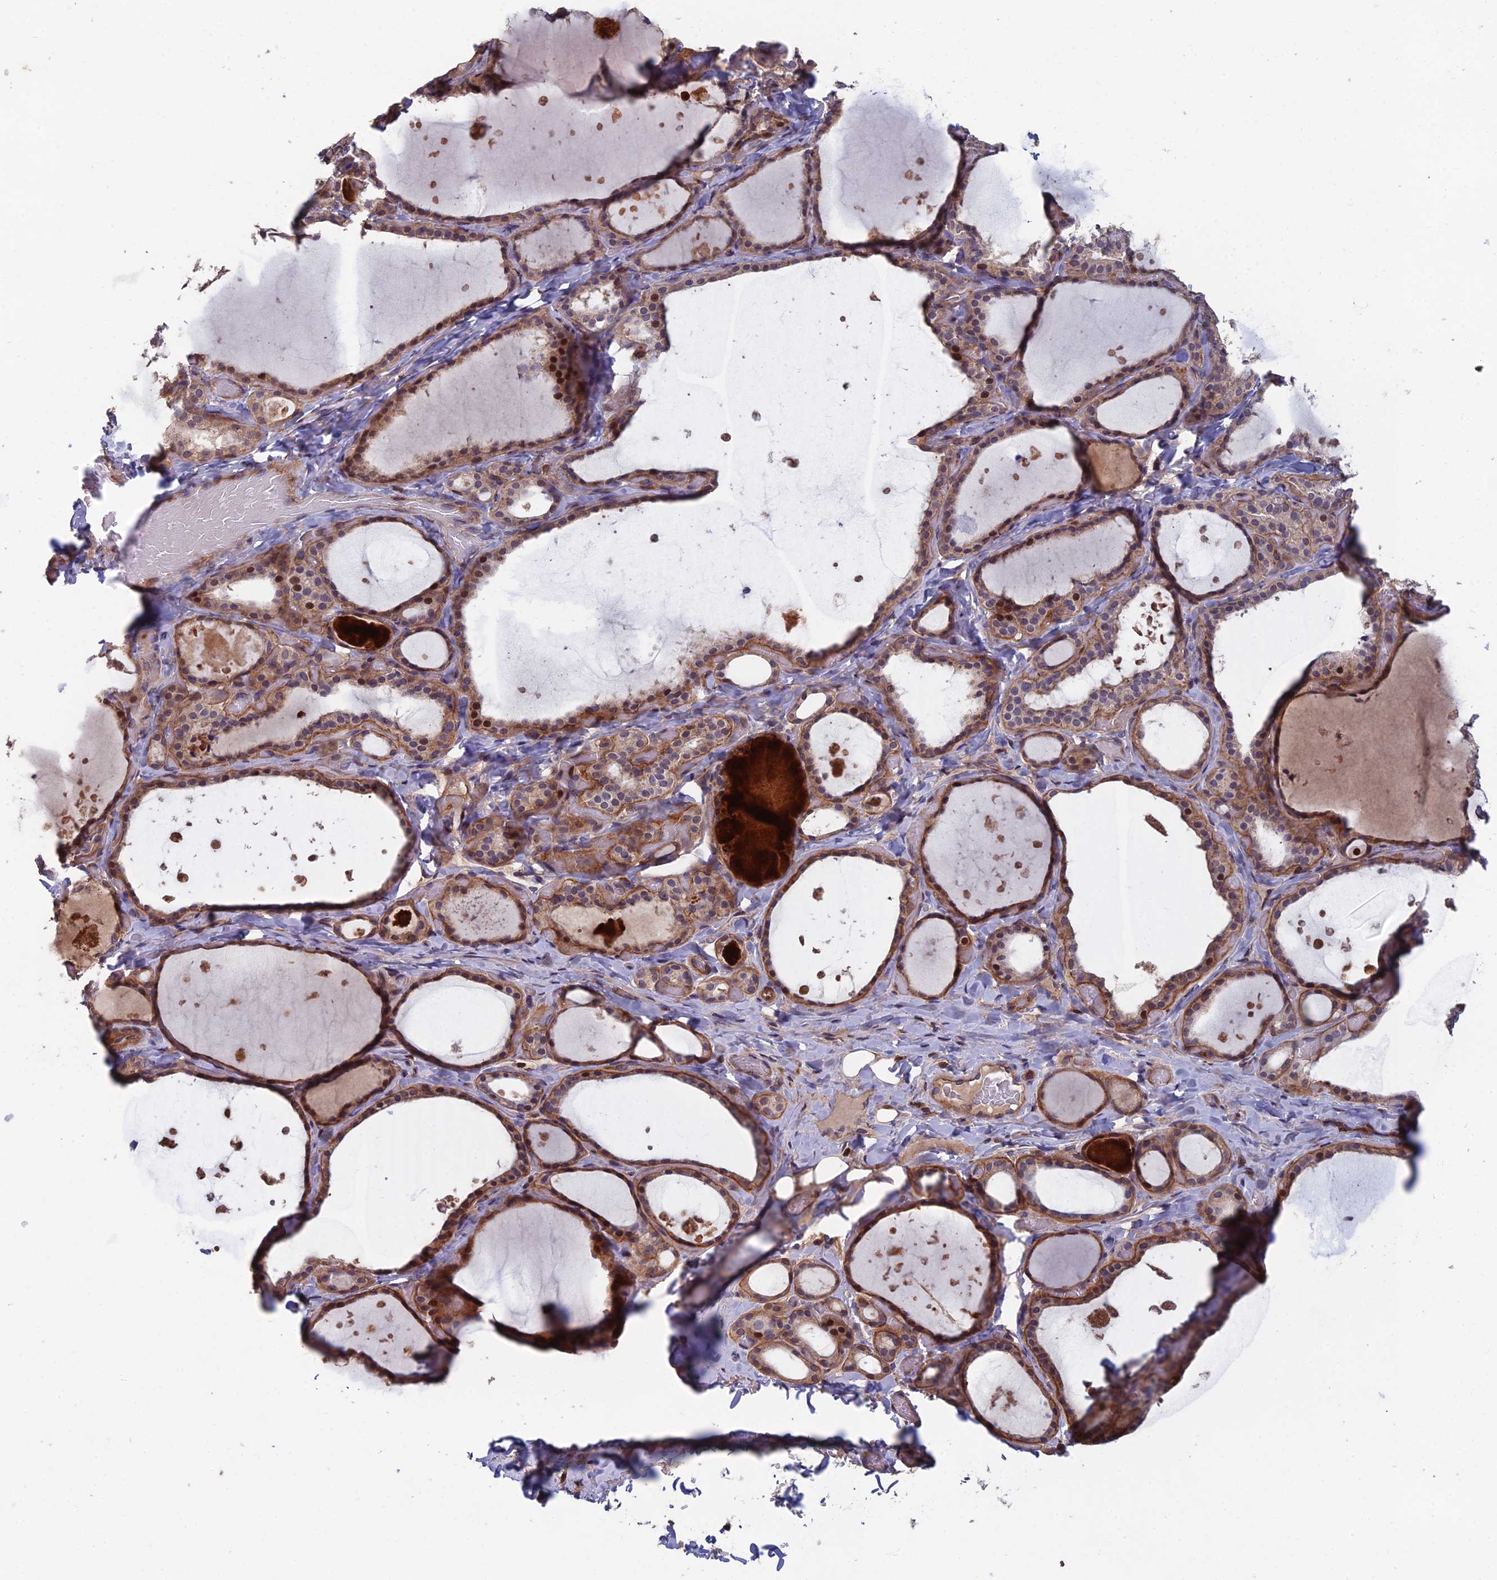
{"staining": {"intensity": "weak", "quantity": "25%-75%", "location": "cytoplasmic/membranous"}, "tissue": "thyroid gland", "cell_type": "Glandular cells", "image_type": "normal", "snomed": [{"axis": "morphology", "description": "Normal tissue, NOS"}, {"axis": "topography", "description": "Thyroid gland"}], "caption": "This micrograph demonstrates immunohistochemistry (IHC) staining of unremarkable thyroid gland, with low weak cytoplasmic/membranous expression in approximately 25%-75% of glandular cells.", "gene": "C15orf62", "patient": {"sex": "female", "age": 44}}